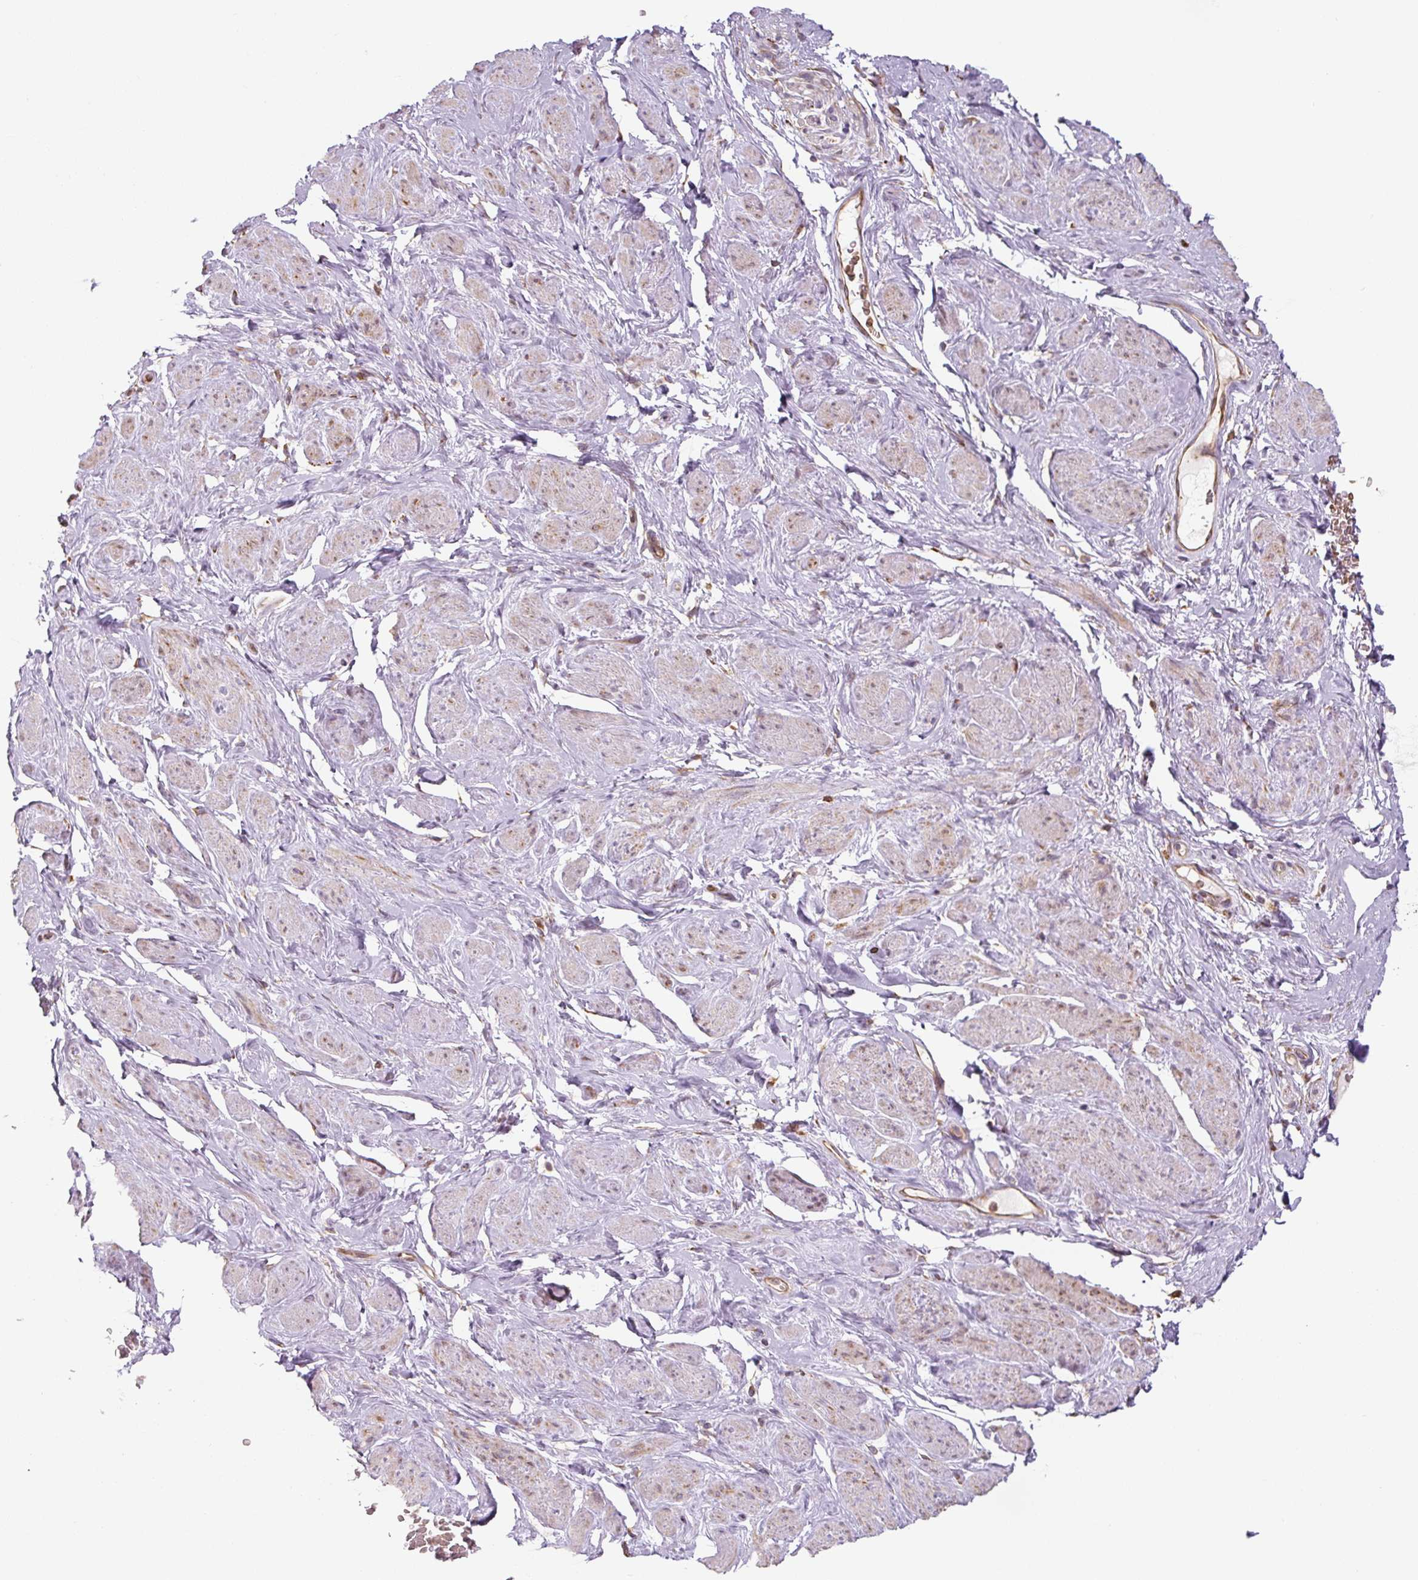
{"staining": {"intensity": "weak", "quantity": "<25%", "location": "cytoplasmic/membranous"}, "tissue": "adipose tissue", "cell_type": "Adipocytes", "image_type": "normal", "snomed": [{"axis": "morphology", "description": "Normal tissue, NOS"}, {"axis": "topography", "description": "Vagina"}, {"axis": "topography", "description": "Peripheral nerve tissue"}], "caption": "Unremarkable adipose tissue was stained to show a protein in brown. There is no significant staining in adipocytes. (DAB (3,3'-diaminobenzidine) IHC, high magnification).", "gene": "RASA1", "patient": {"sex": "female", "age": 71}}